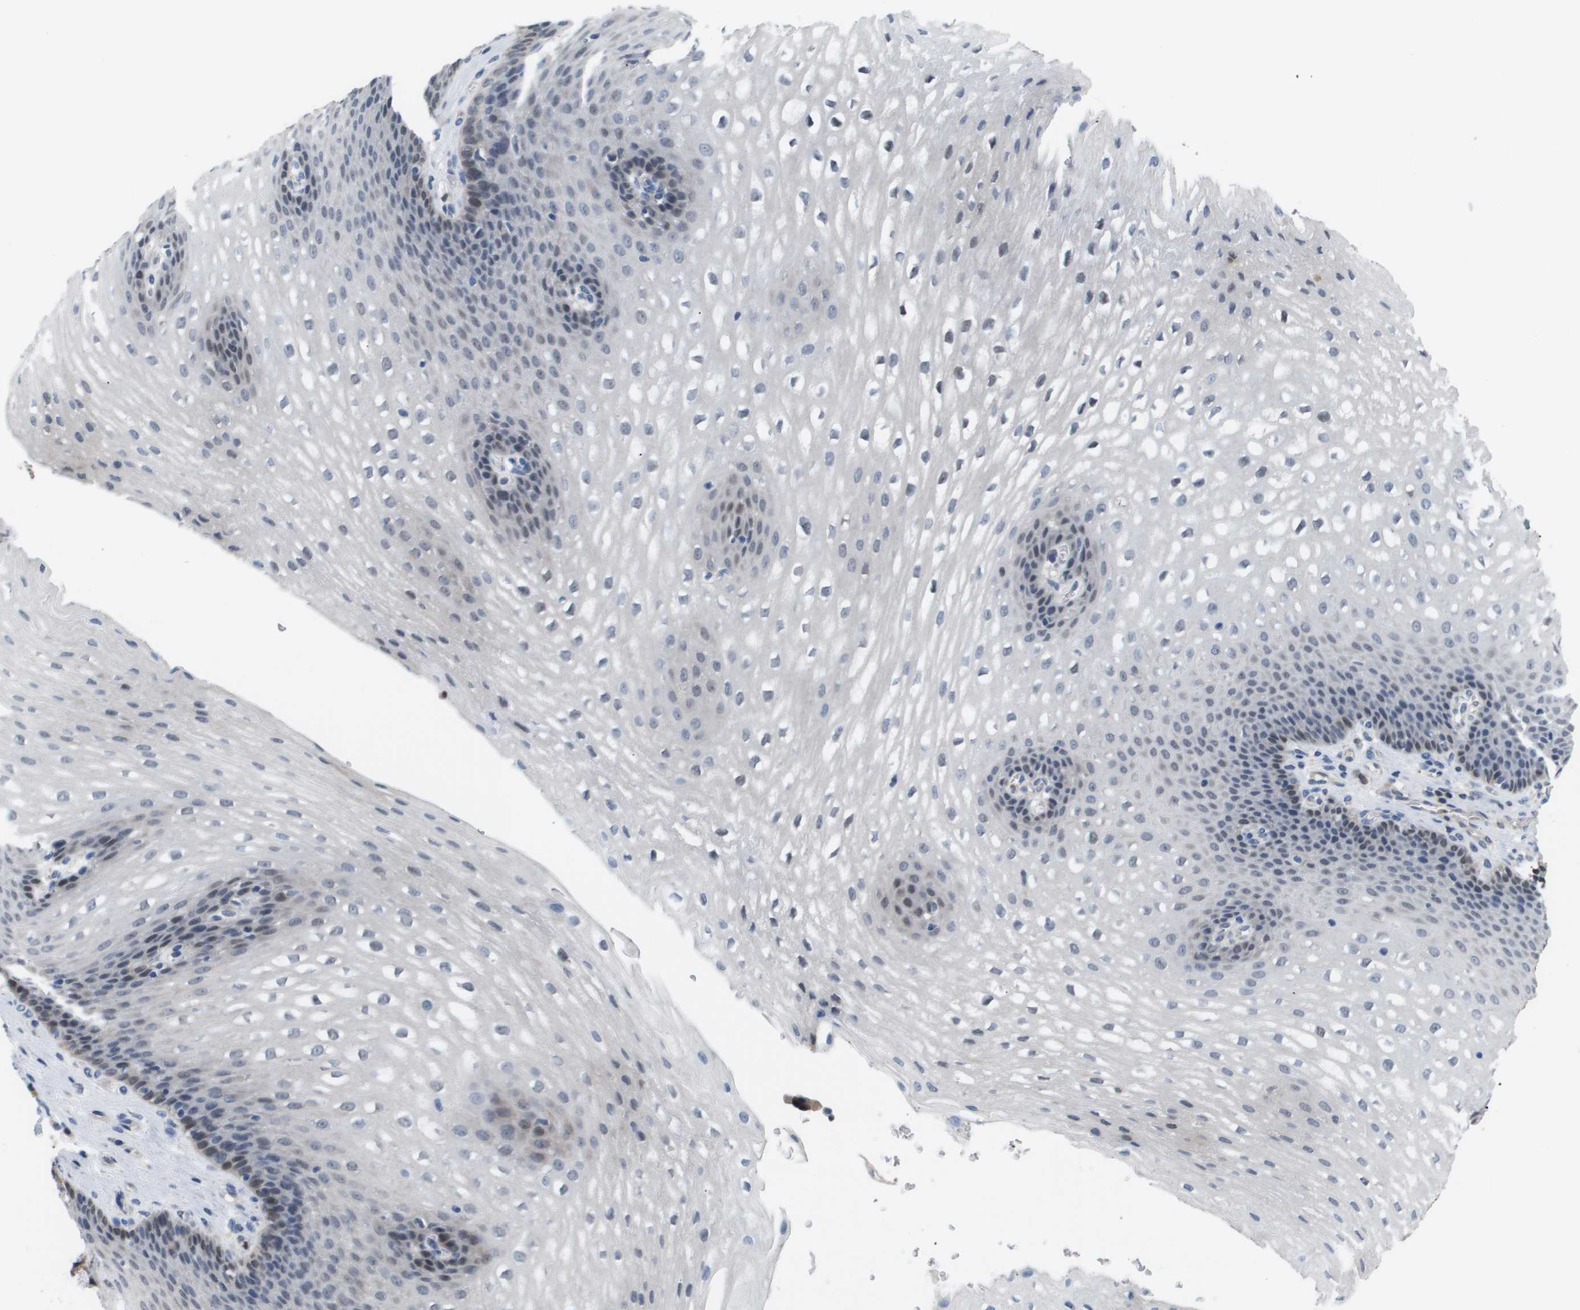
{"staining": {"intensity": "weak", "quantity": "<25%", "location": "nuclear"}, "tissue": "esophagus", "cell_type": "Squamous epithelial cells", "image_type": "normal", "snomed": [{"axis": "morphology", "description": "Normal tissue, NOS"}, {"axis": "topography", "description": "Esophagus"}], "caption": "Normal esophagus was stained to show a protein in brown. There is no significant expression in squamous epithelial cells. (Brightfield microscopy of DAB immunohistochemistry (IHC) at high magnification).", "gene": "AKR1A1", "patient": {"sex": "male", "age": 48}}